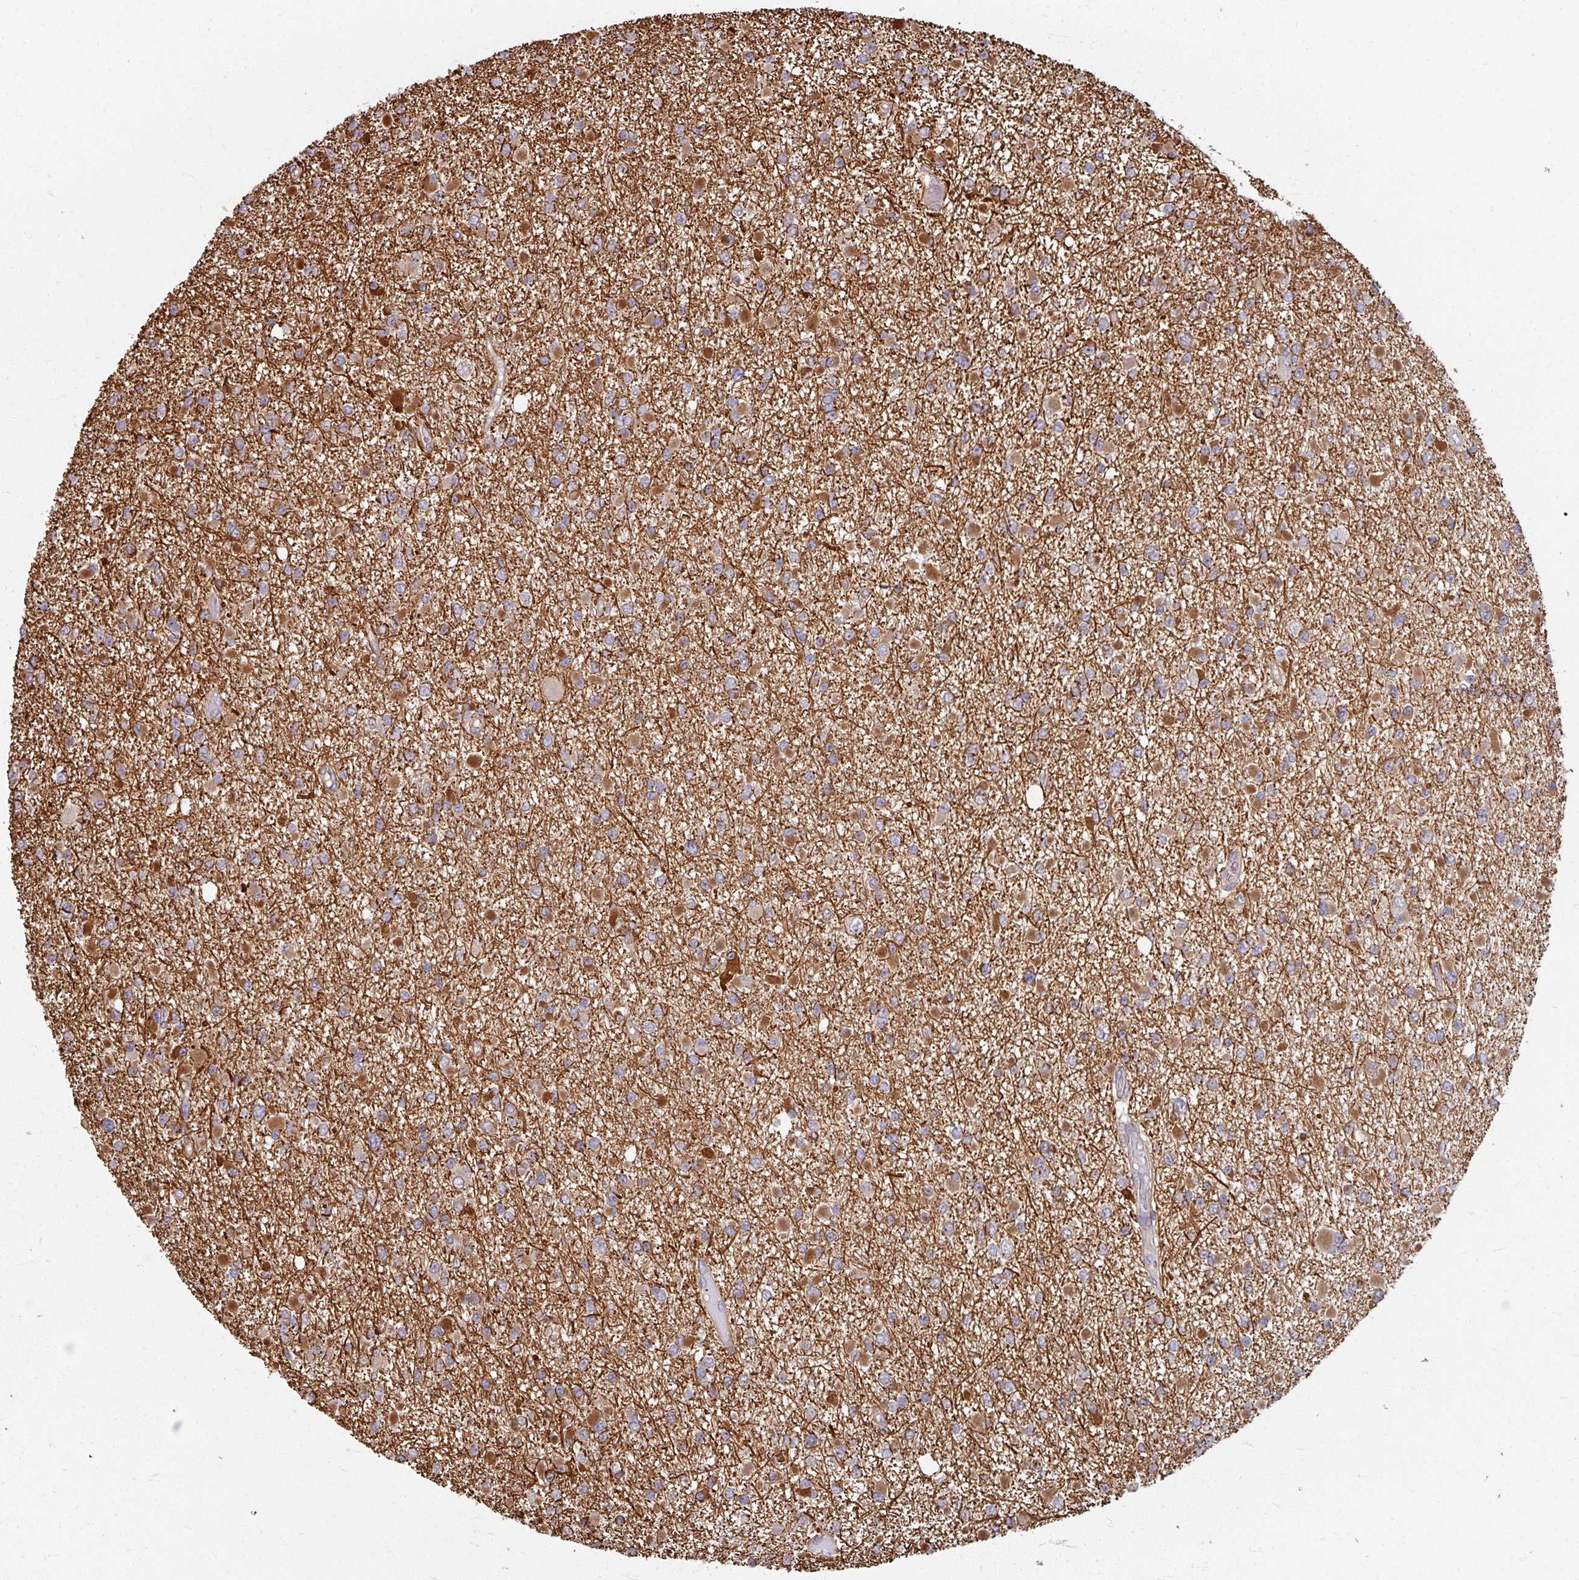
{"staining": {"intensity": "moderate", "quantity": "<25%", "location": "cytoplasmic/membranous"}, "tissue": "glioma", "cell_type": "Tumor cells", "image_type": "cancer", "snomed": [{"axis": "morphology", "description": "Glioma, malignant, Low grade"}, {"axis": "topography", "description": "Brain"}], "caption": "Brown immunohistochemical staining in low-grade glioma (malignant) demonstrates moderate cytoplasmic/membranous positivity in about <25% of tumor cells. (brown staining indicates protein expression, while blue staining denotes nuclei).", "gene": "CCDC68", "patient": {"sex": "female", "age": 22}}